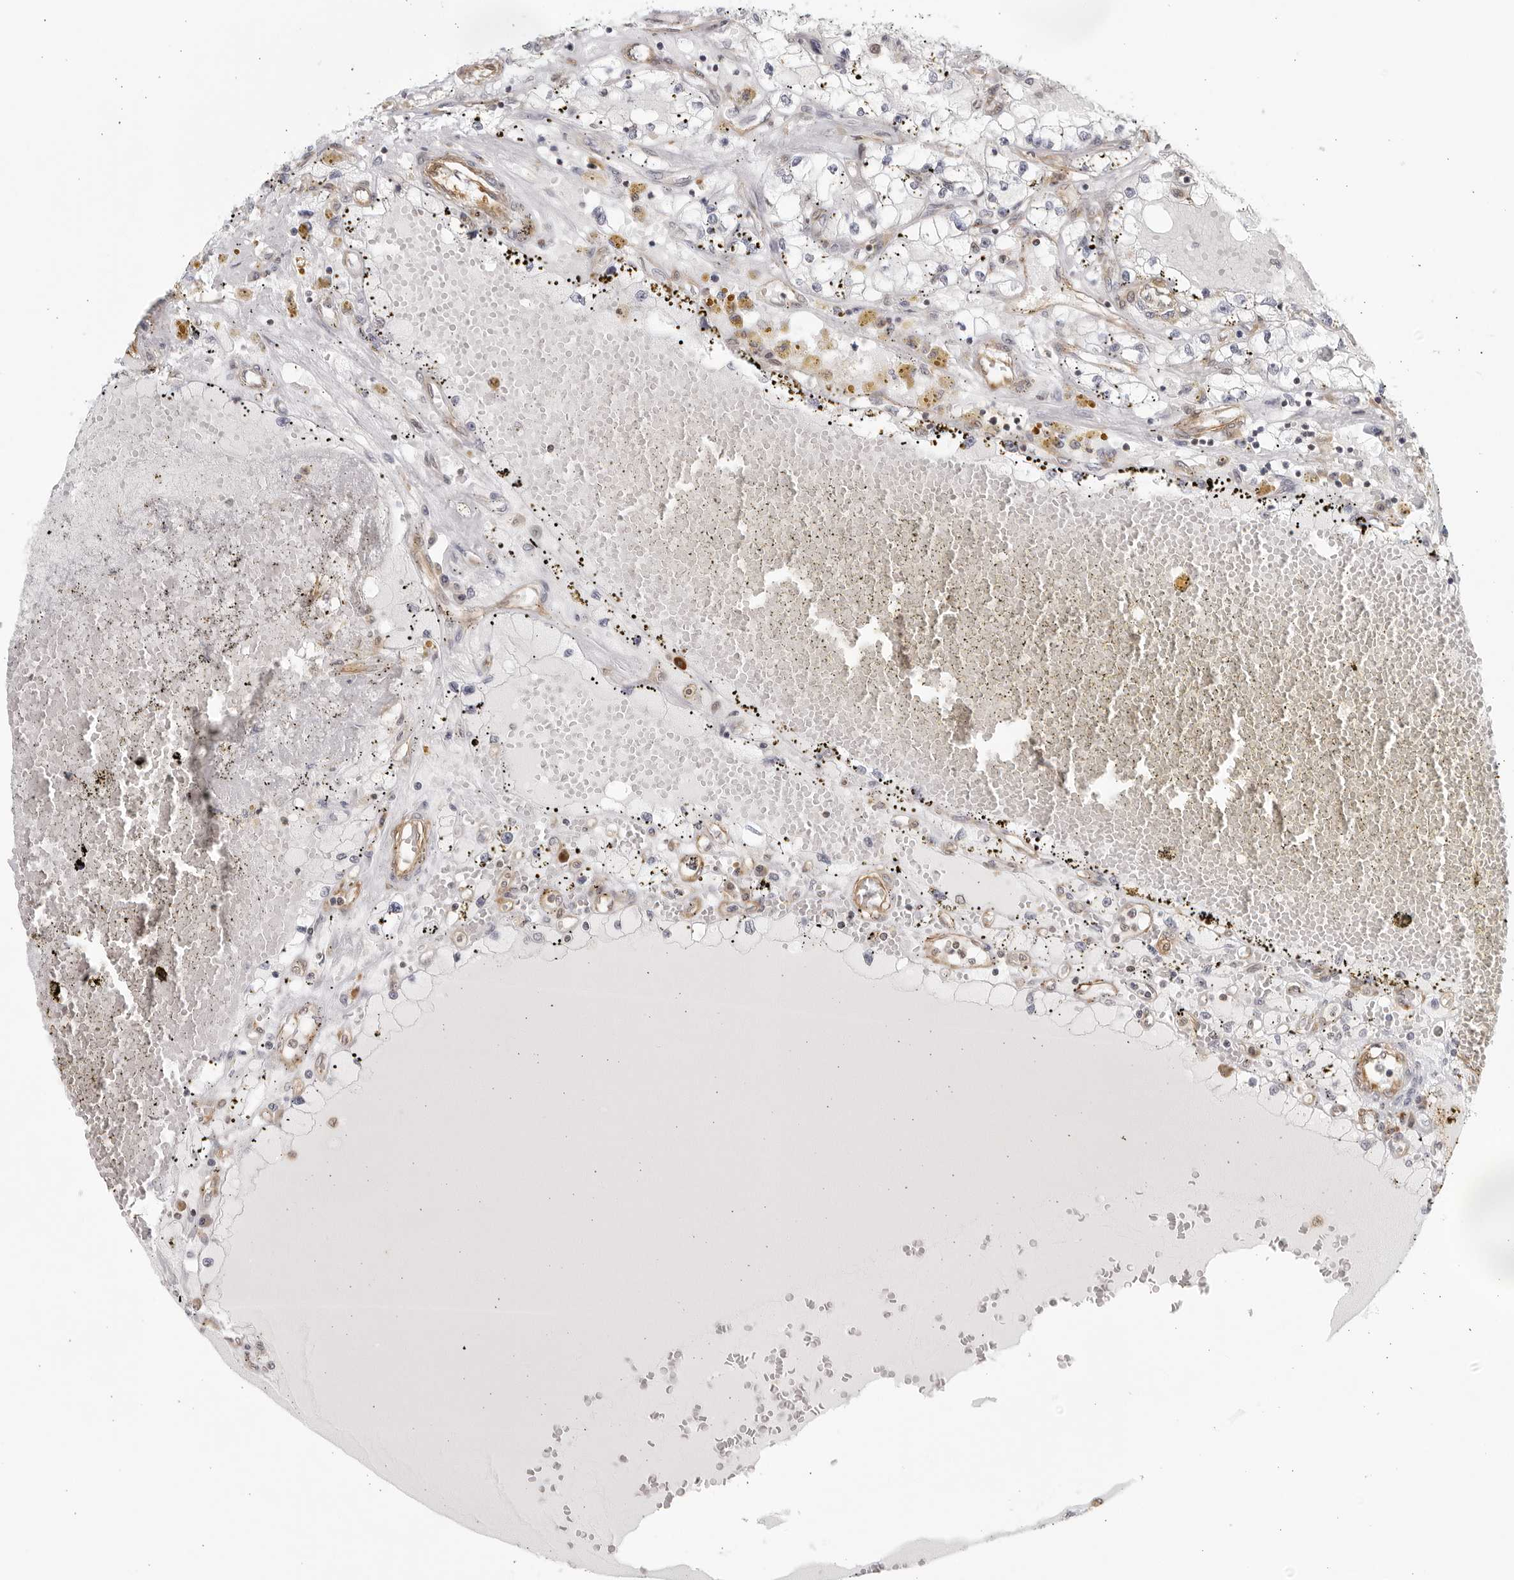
{"staining": {"intensity": "negative", "quantity": "none", "location": "none"}, "tissue": "renal cancer", "cell_type": "Tumor cells", "image_type": "cancer", "snomed": [{"axis": "morphology", "description": "Adenocarcinoma, NOS"}, {"axis": "topography", "description": "Kidney"}], "caption": "IHC micrograph of adenocarcinoma (renal) stained for a protein (brown), which shows no staining in tumor cells.", "gene": "SERTAD4", "patient": {"sex": "male", "age": 56}}